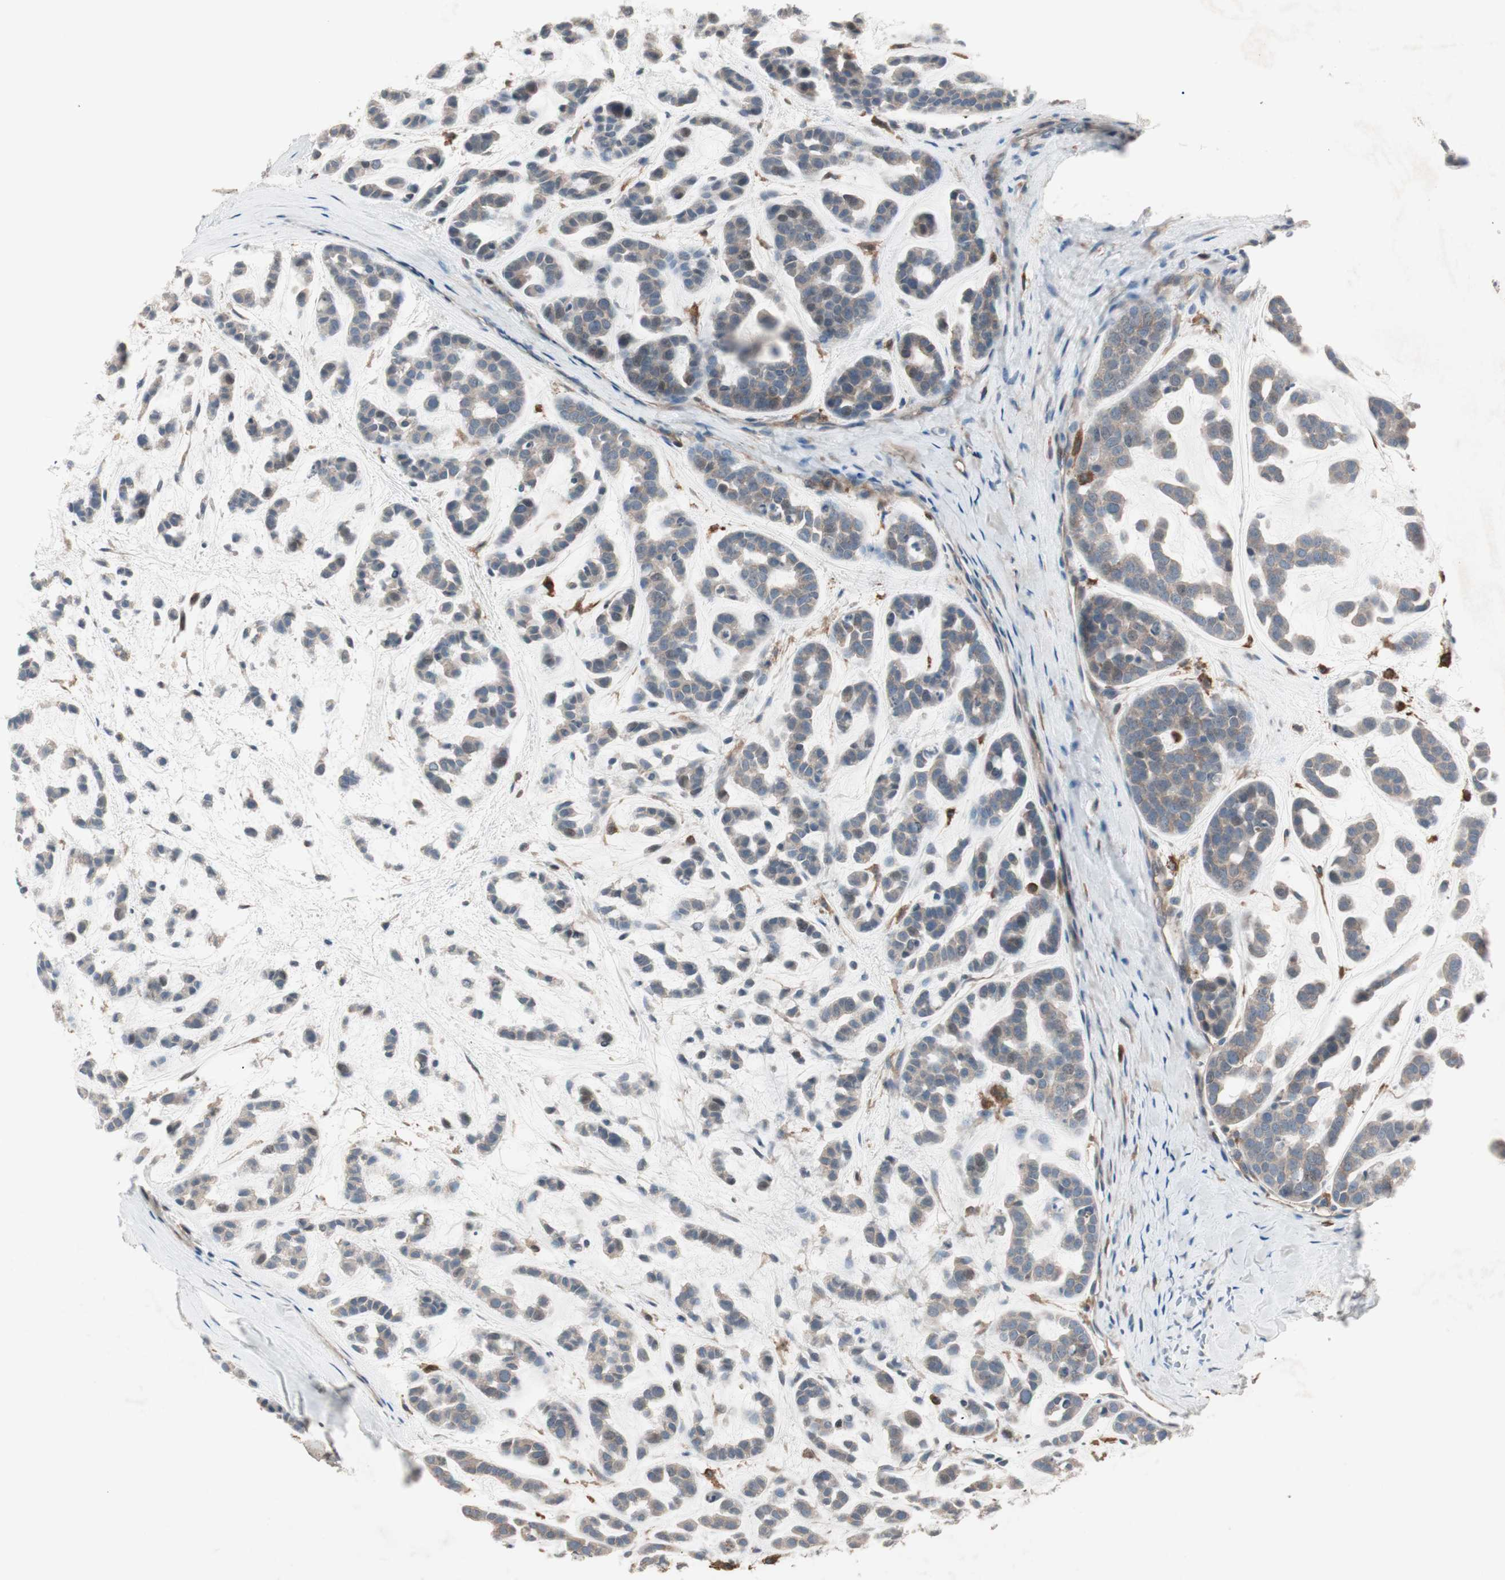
{"staining": {"intensity": "moderate", "quantity": ">75%", "location": "cytoplasmic/membranous"}, "tissue": "head and neck cancer", "cell_type": "Tumor cells", "image_type": "cancer", "snomed": [{"axis": "morphology", "description": "Adenocarcinoma, NOS"}, {"axis": "morphology", "description": "Adenoma, NOS"}, {"axis": "topography", "description": "Head-Neck"}], "caption": "Adenocarcinoma (head and neck) was stained to show a protein in brown. There is medium levels of moderate cytoplasmic/membranous staining in approximately >75% of tumor cells. (DAB = brown stain, brightfield microscopy at high magnification).", "gene": "STAB1", "patient": {"sex": "female", "age": 55}}